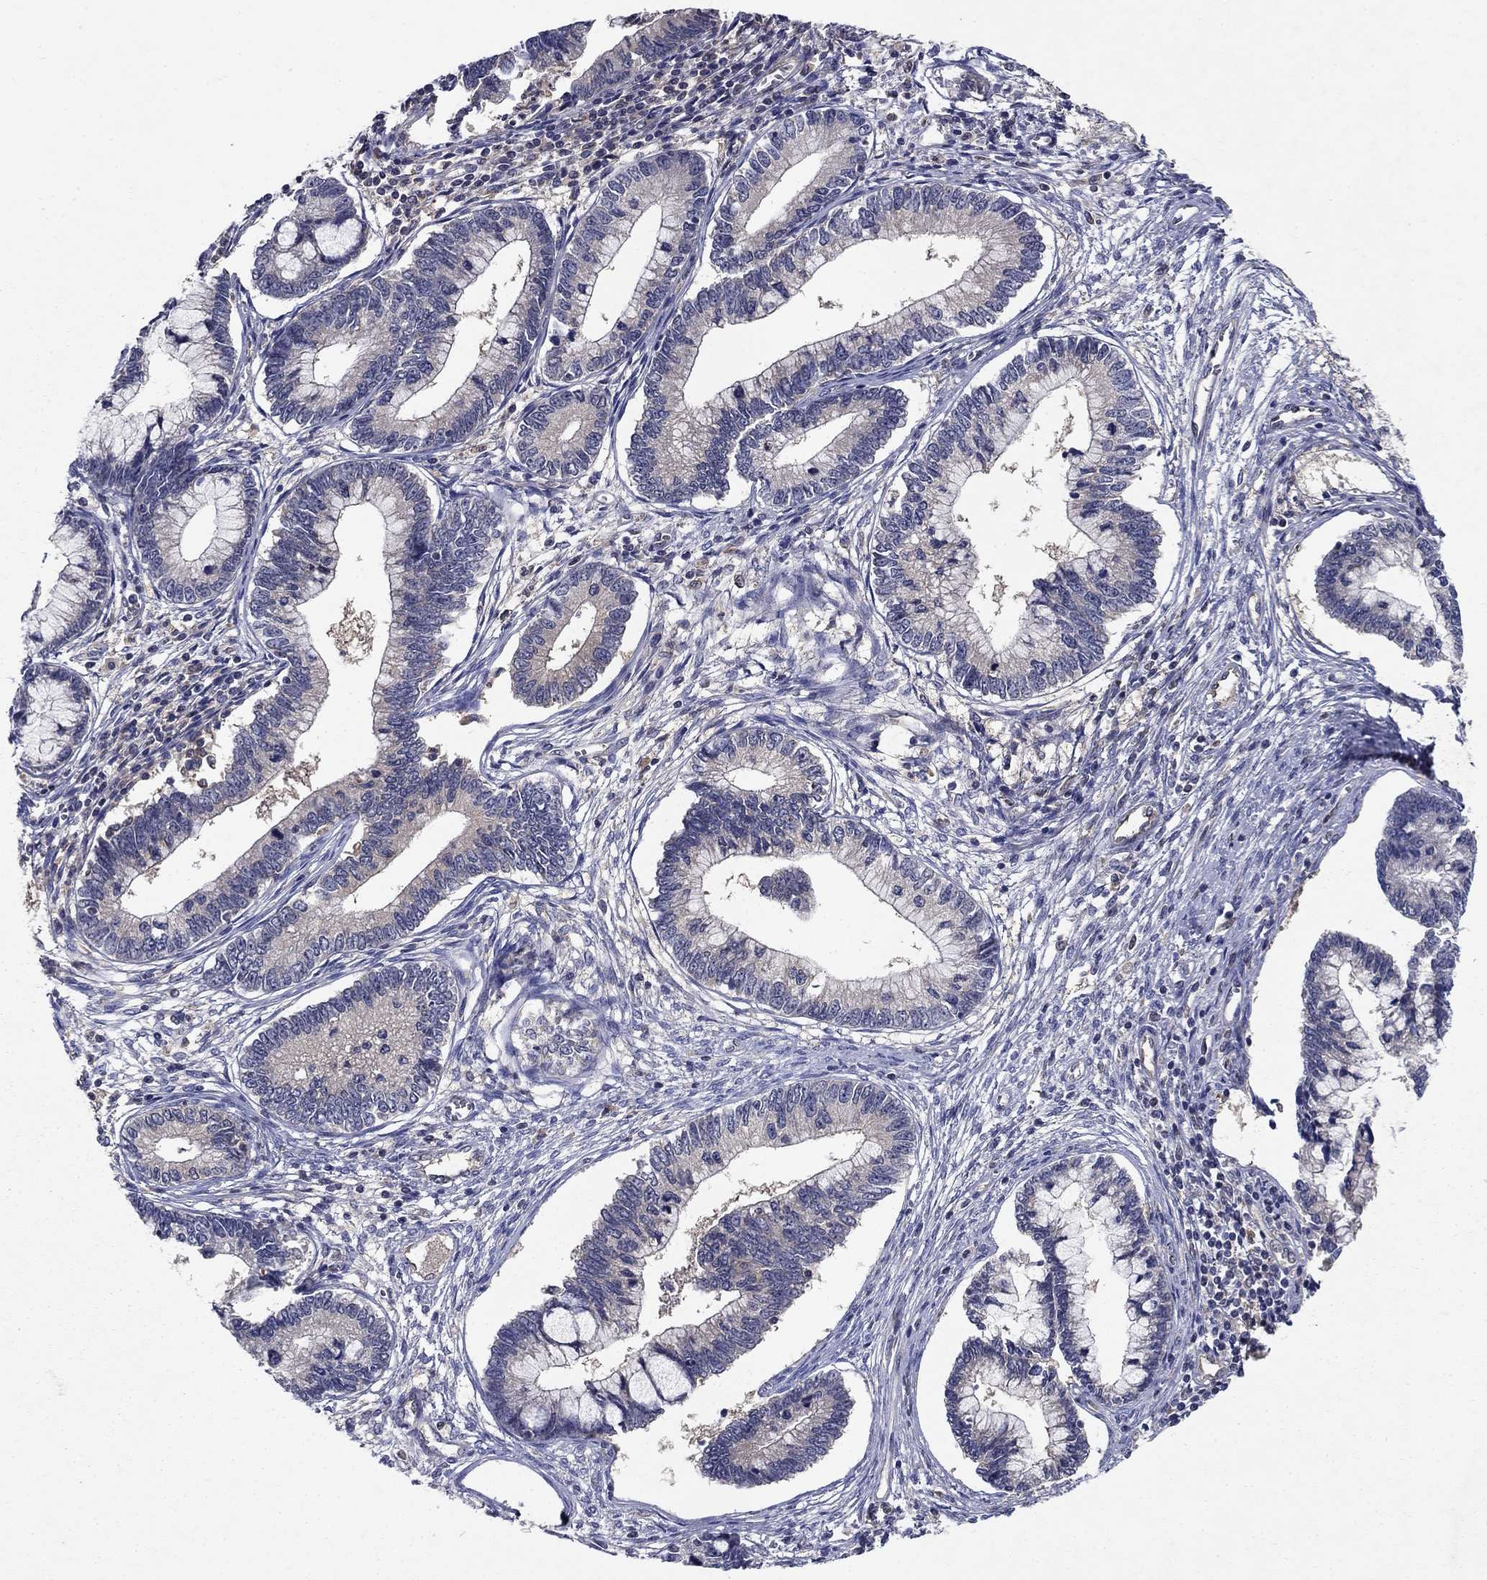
{"staining": {"intensity": "negative", "quantity": "none", "location": "none"}, "tissue": "cervical cancer", "cell_type": "Tumor cells", "image_type": "cancer", "snomed": [{"axis": "morphology", "description": "Adenocarcinoma, NOS"}, {"axis": "topography", "description": "Cervix"}], "caption": "Image shows no significant protein expression in tumor cells of cervical cancer.", "gene": "GLTP", "patient": {"sex": "female", "age": 44}}